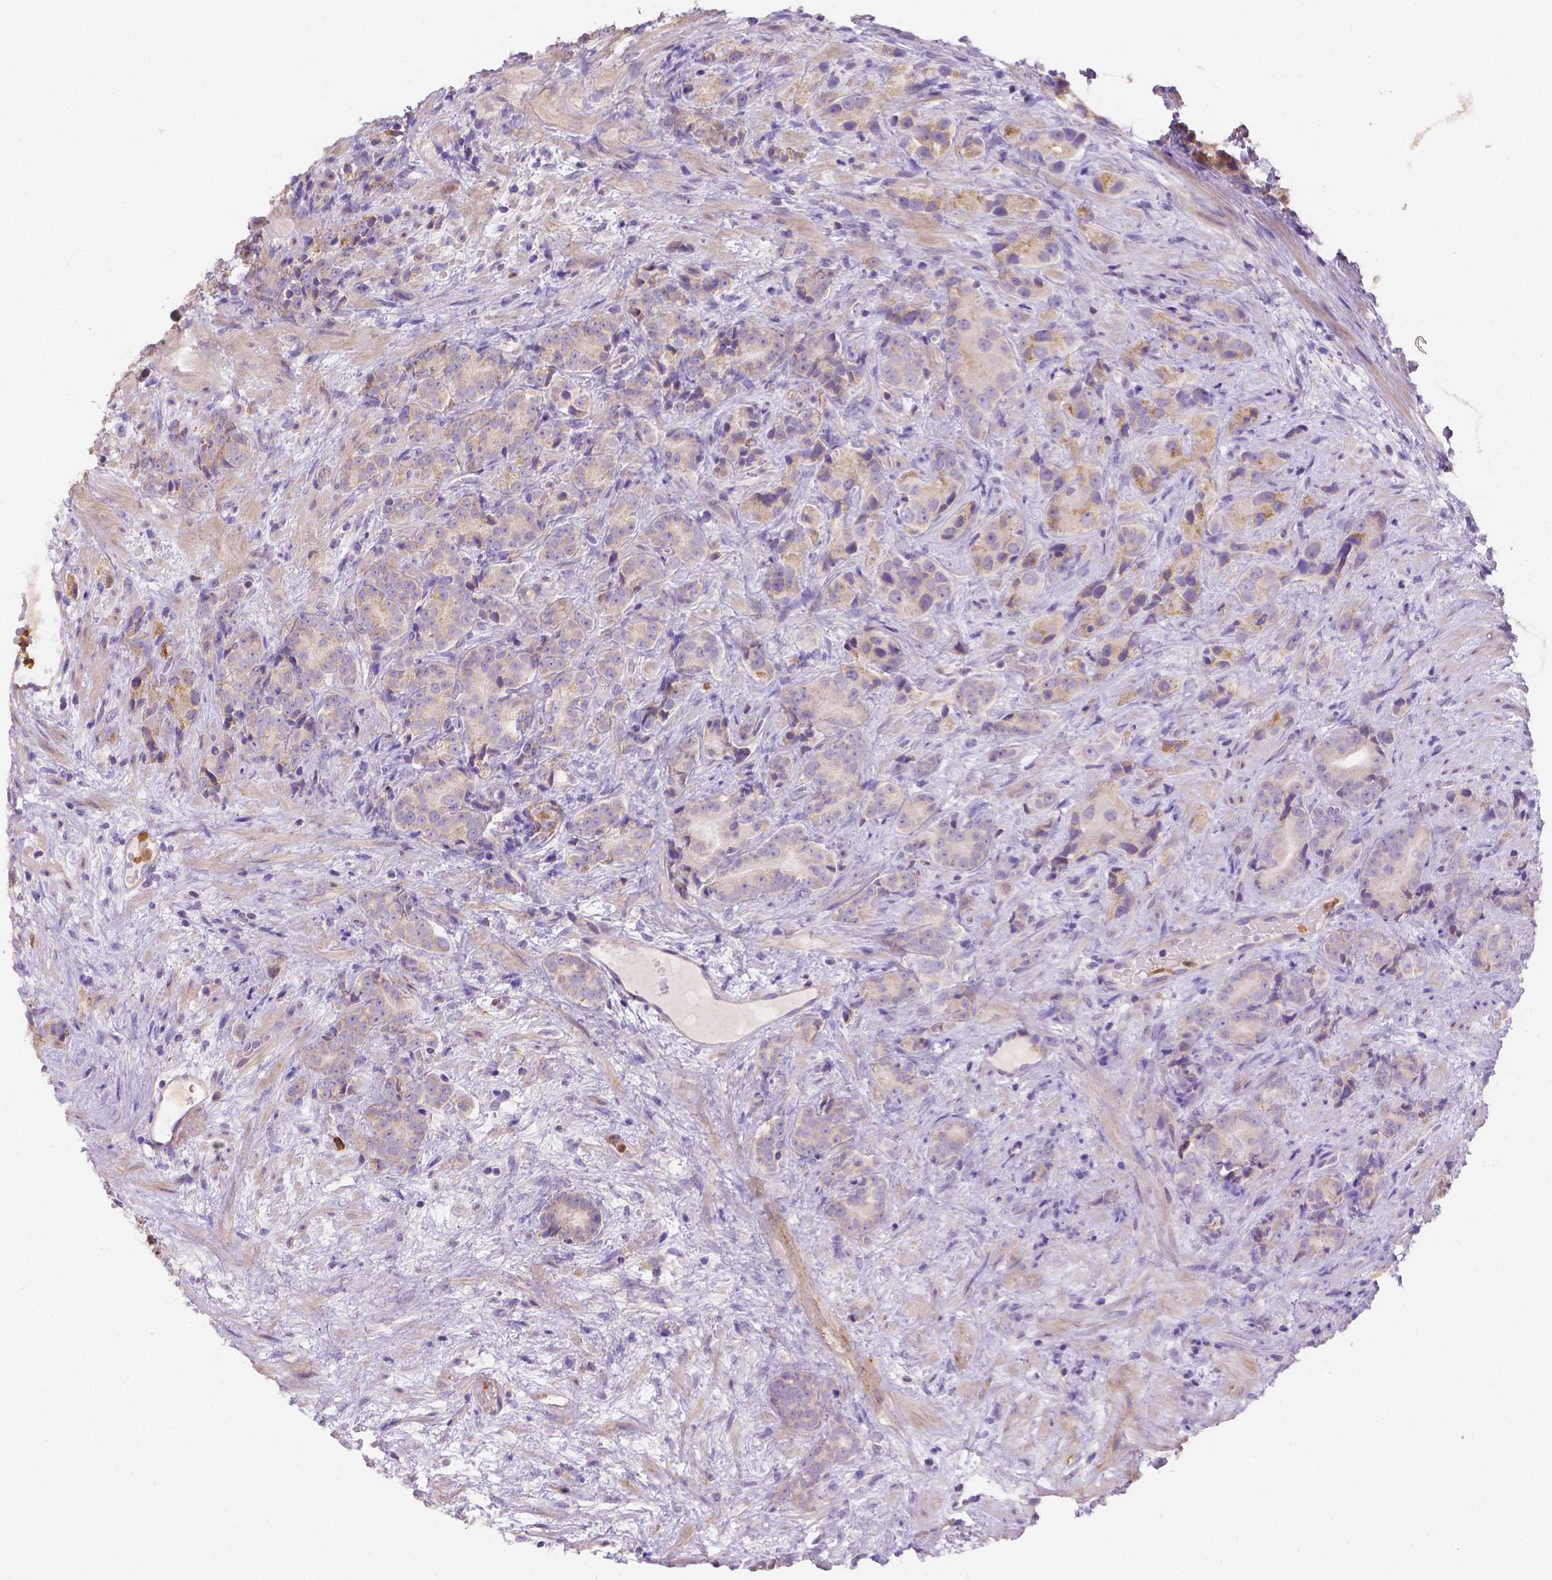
{"staining": {"intensity": "weak", "quantity": "<25%", "location": "cytoplasmic/membranous"}, "tissue": "prostate cancer", "cell_type": "Tumor cells", "image_type": "cancer", "snomed": [{"axis": "morphology", "description": "Adenocarcinoma, High grade"}, {"axis": "topography", "description": "Prostate"}], "caption": "High magnification brightfield microscopy of prostate cancer (high-grade adenocarcinoma) stained with DAB (3,3'-diaminobenzidine) (brown) and counterstained with hematoxylin (blue): tumor cells show no significant expression.", "gene": "NXPE2", "patient": {"sex": "male", "age": 90}}